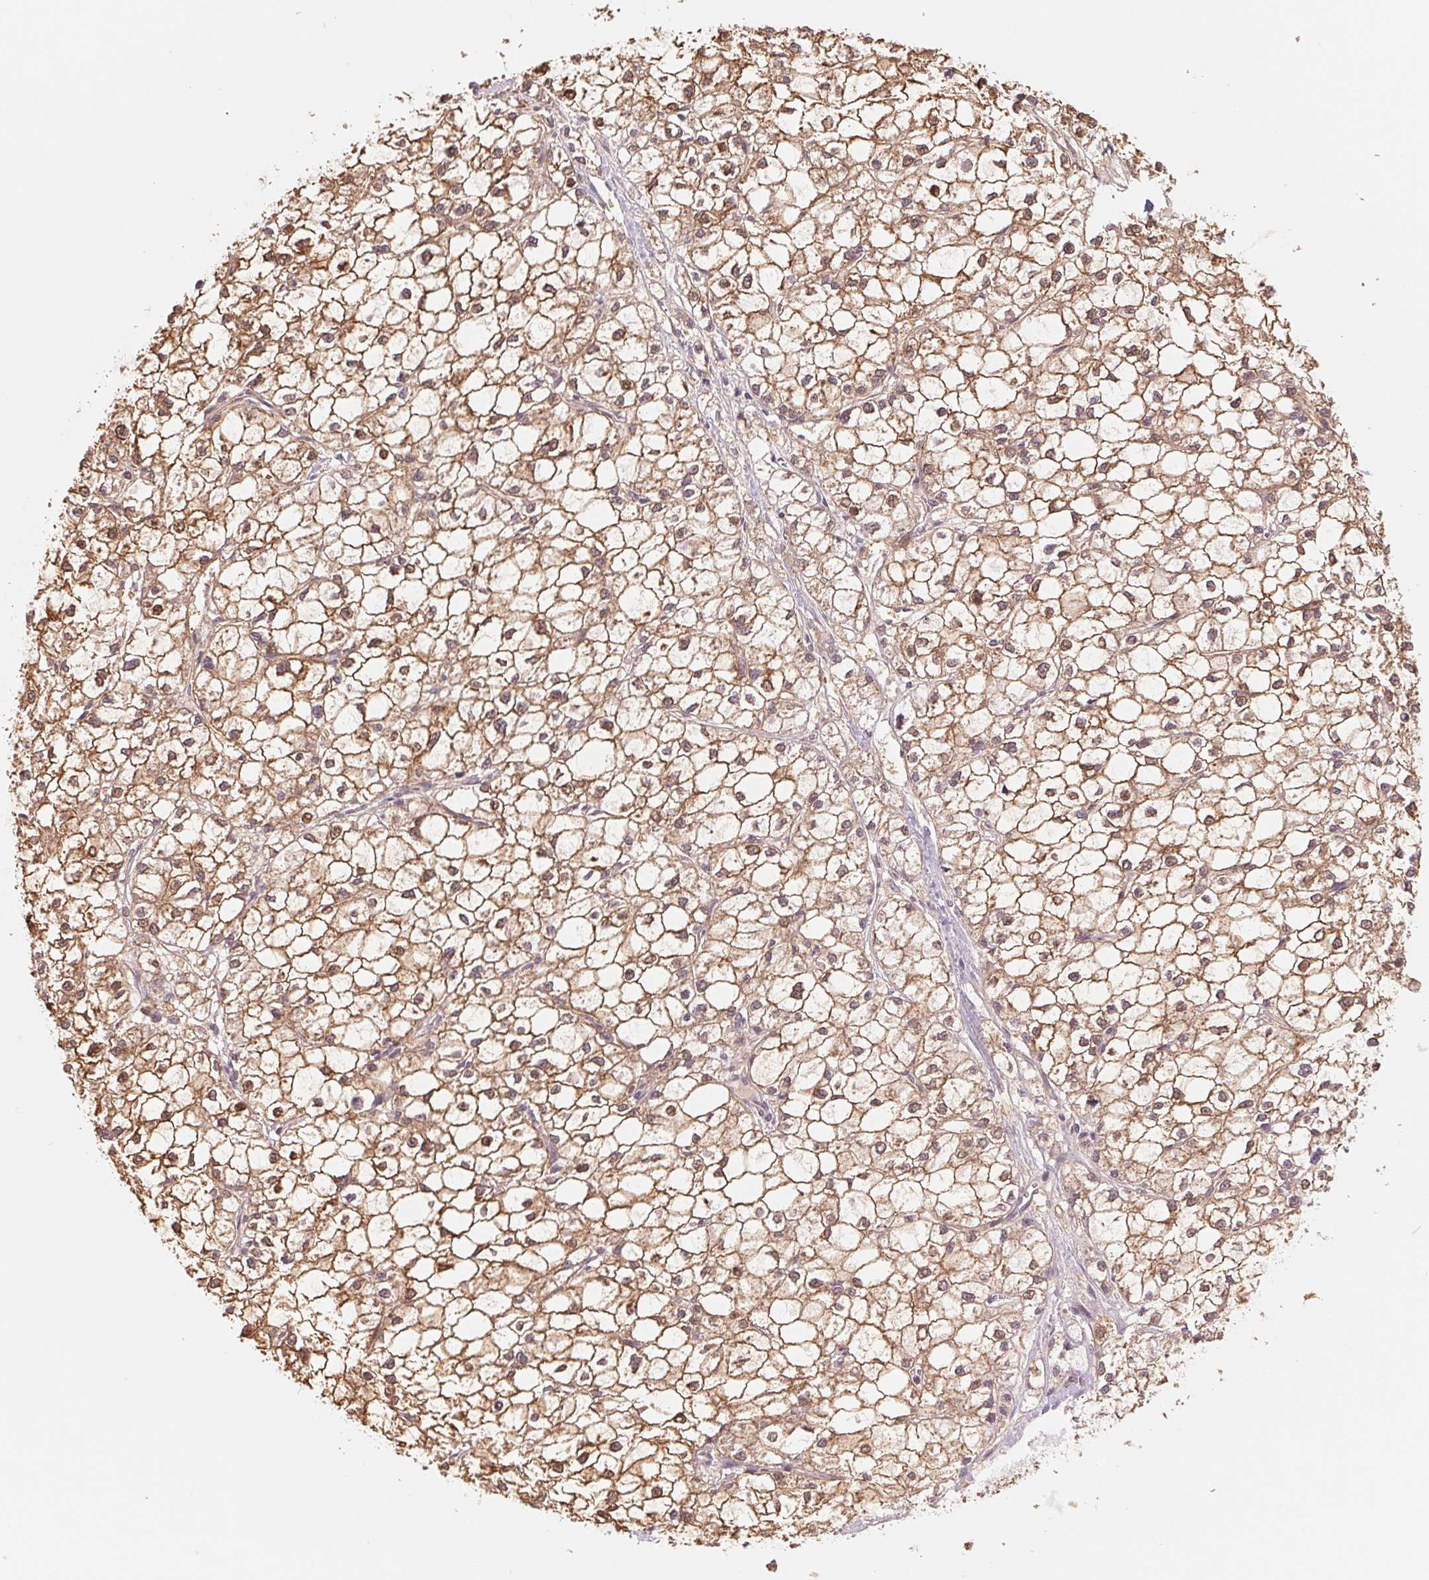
{"staining": {"intensity": "weak", "quantity": ">75%", "location": "cytoplasmic/membranous,nuclear"}, "tissue": "liver cancer", "cell_type": "Tumor cells", "image_type": "cancer", "snomed": [{"axis": "morphology", "description": "Carcinoma, Hepatocellular, NOS"}, {"axis": "topography", "description": "Liver"}], "caption": "This is a histology image of immunohistochemistry staining of hepatocellular carcinoma (liver), which shows weak expression in the cytoplasmic/membranous and nuclear of tumor cells.", "gene": "CDC123", "patient": {"sex": "female", "age": 43}}